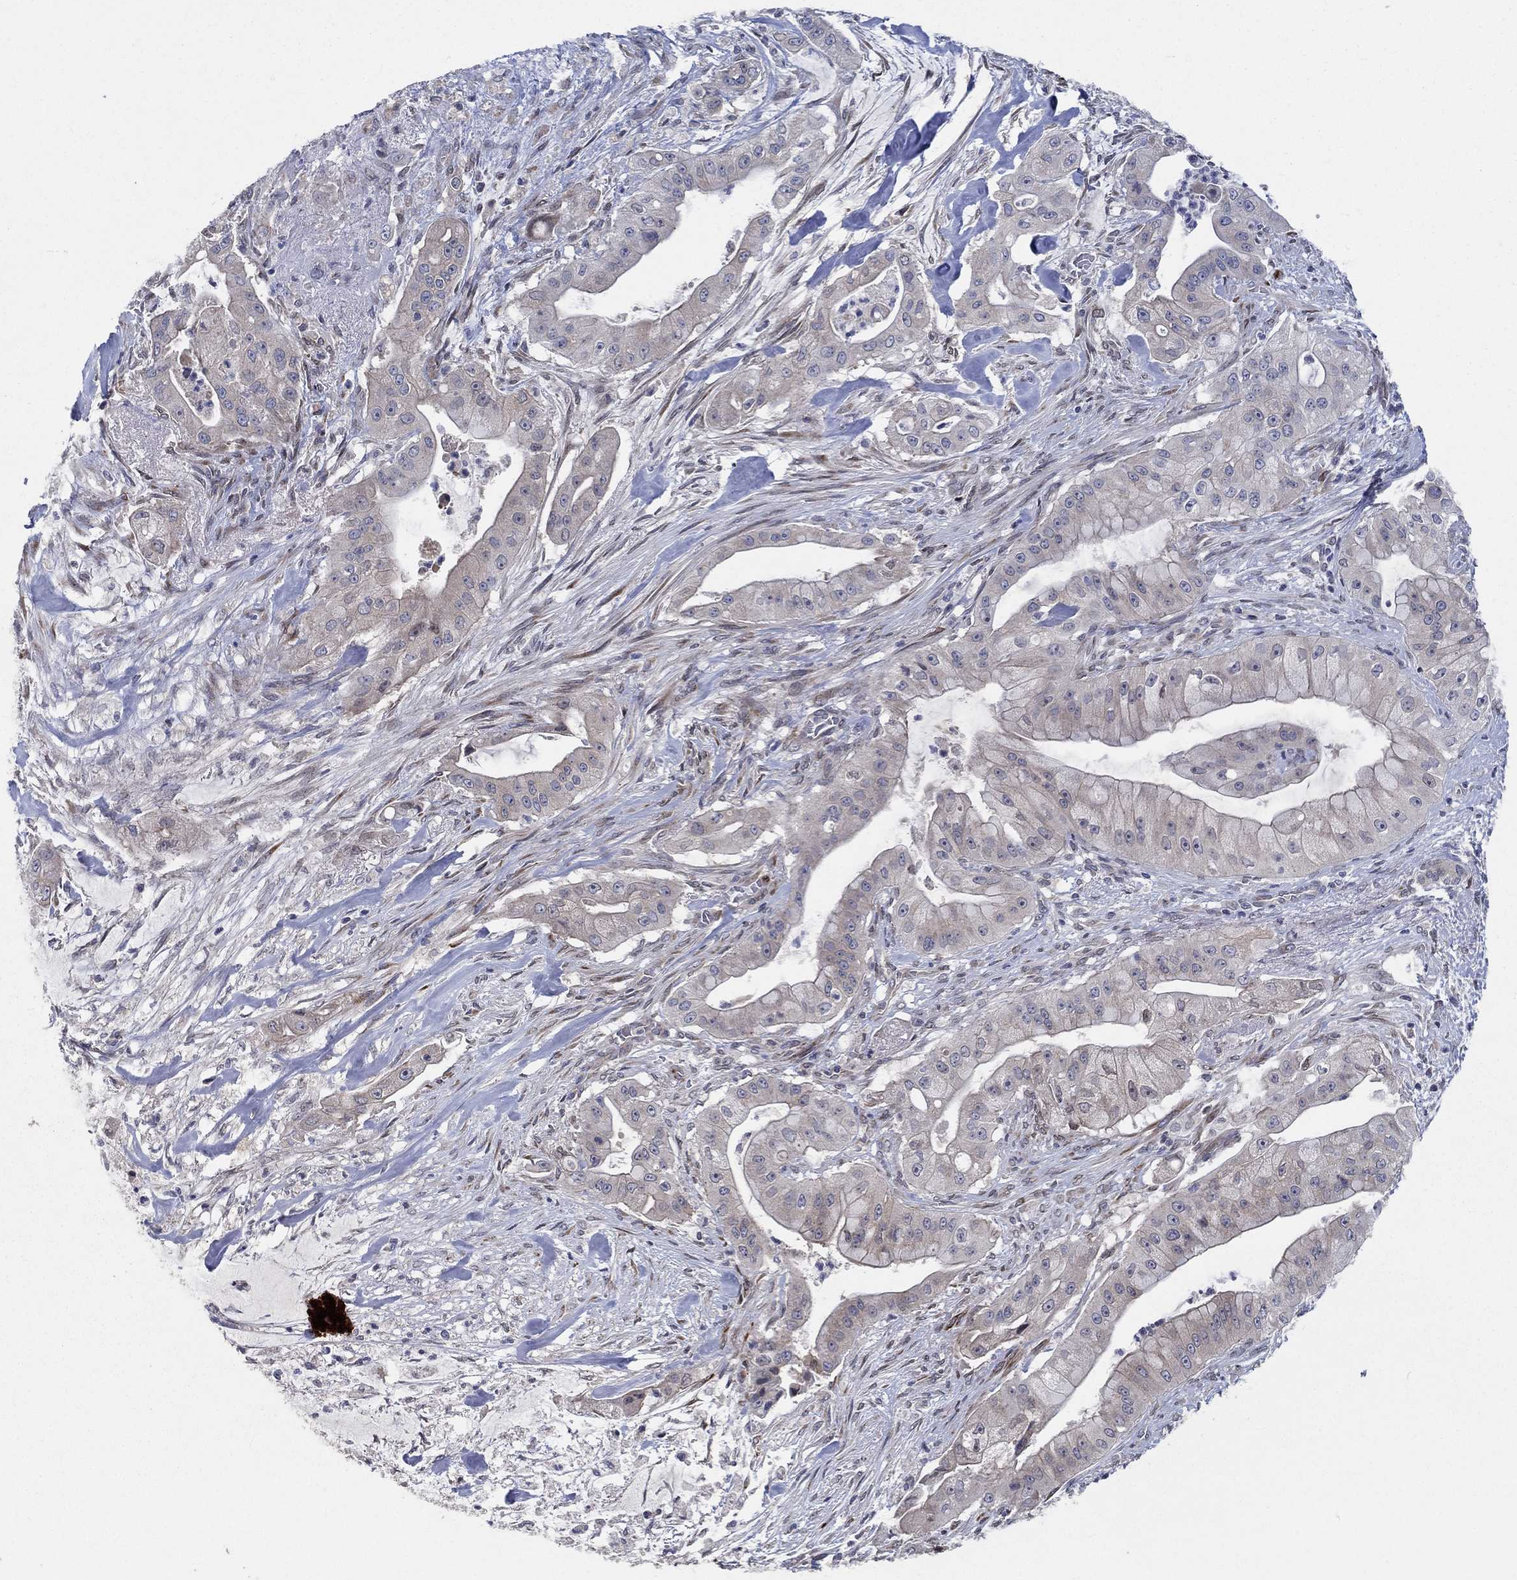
{"staining": {"intensity": "weak", "quantity": "25%-75%", "location": "cytoplasmic/membranous"}, "tissue": "pancreatic cancer", "cell_type": "Tumor cells", "image_type": "cancer", "snomed": [{"axis": "morphology", "description": "Normal tissue, NOS"}, {"axis": "morphology", "description": "Inflammation, NOS"}, {"axis": "morphology", "description": "Adenocarcinoma, NOS"}, {"axis": "topography", "description": "Pancreas"}], "caption": "DAB immunohistochemical staining of adenocarcinoma (pancreatic) displays weak cytoplasmic/membranous protein staining in about 25%-75% of tumor cells. The protein of interest is shown in brown color, while the nuclei are stained blue.", "gene": "CETN3", "patient": {"sex": "male", "age": 57}}